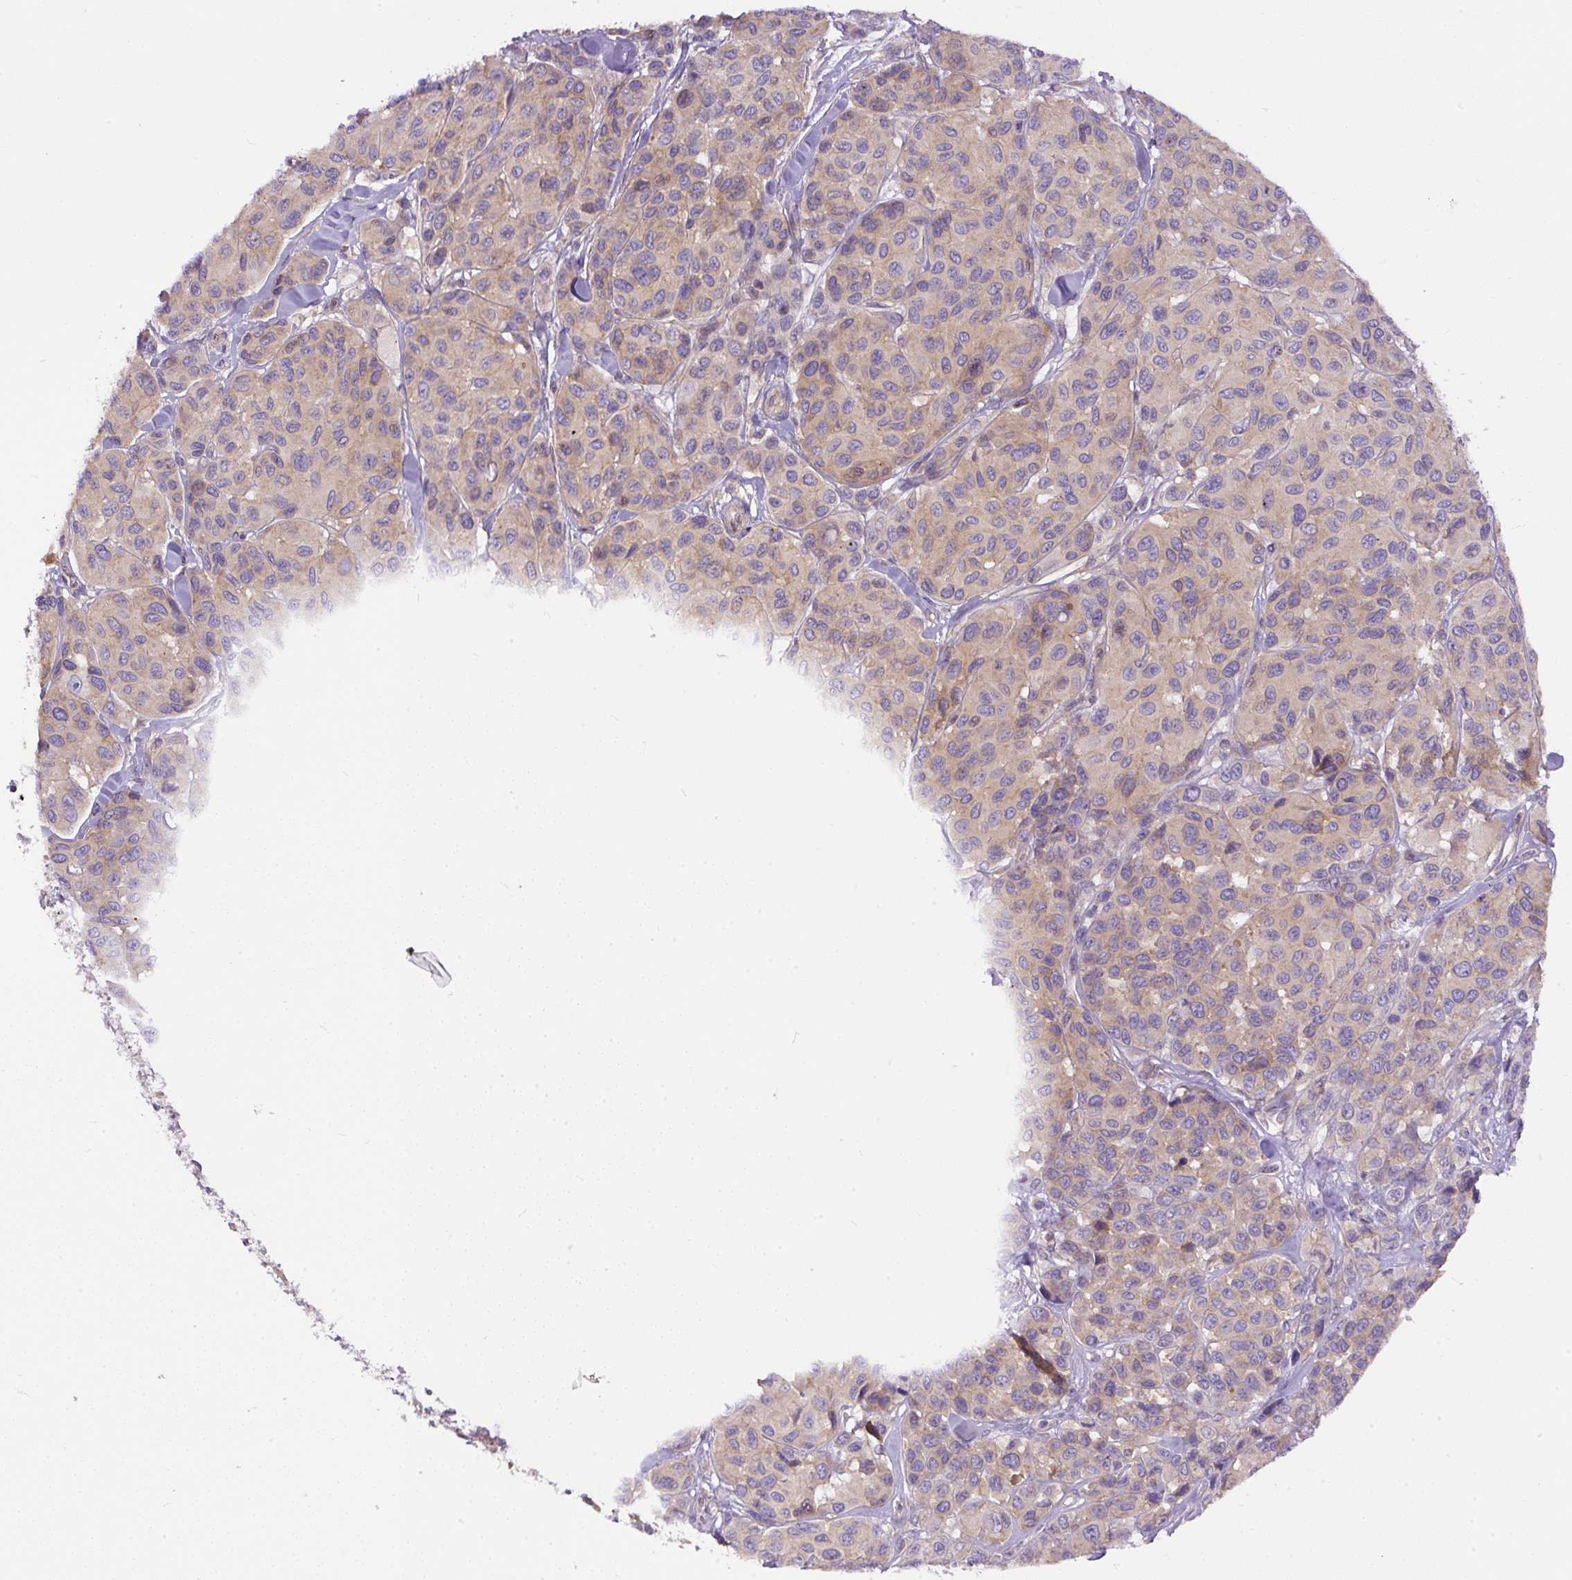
{"staining": {"intensity": "weak", "quantity": ">75%", "location": "cytoplasmic/membranous"}, "tissue": "melanoma", "cell_type": "Tumor cells", "image_type": "cancer", "snomed": [{"axis": "morphology", "description": "Malignant melanoma, NOS"}, {"axis": "topography", "description": "Skin"}], "caption": "Human melanoma stained for a protein (brown) shows weak cytoplasmic/membranous positive positivity in approximately >75% of tumor cells.", "gene": "DAPK1", "patient": {"sex": "female", "age": 66}}